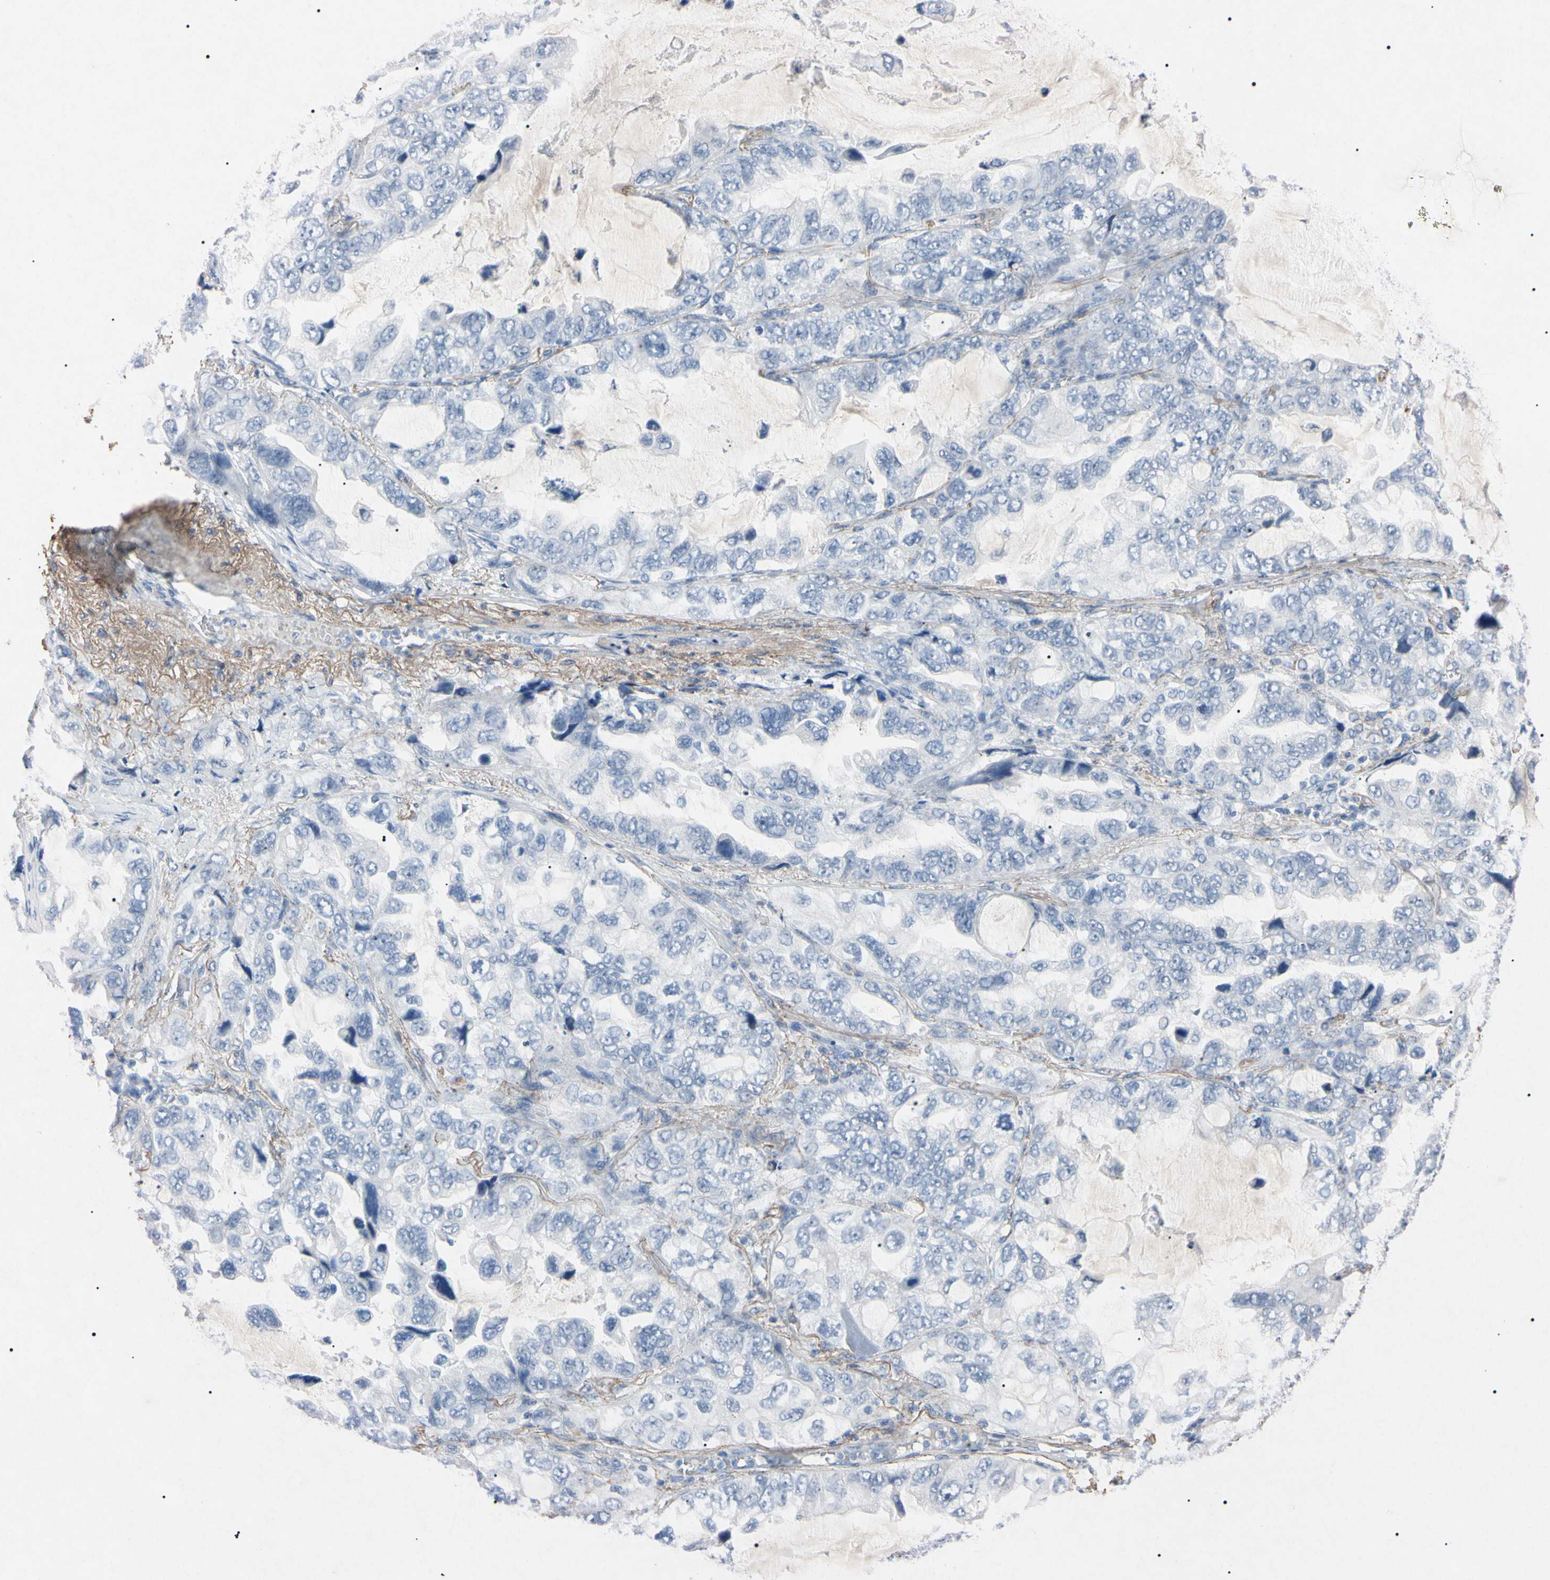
{"staining": {"intensity": "negative", "quantity": "none", "location": "none"}, "tissue": "lung cancer", "cell_type": "Tumor cells", "image_type": "cancer", "snomed": [{"axis": "morphology", "description": "Squamous cell carcinoma, NOS"}, {"axis": "topography", "description": "Lung"}], "caption": "There is no significant staining in tumor cells of lung cancer.", "gene": "ELN", "patient": {"sex": "female", "age": 73}}